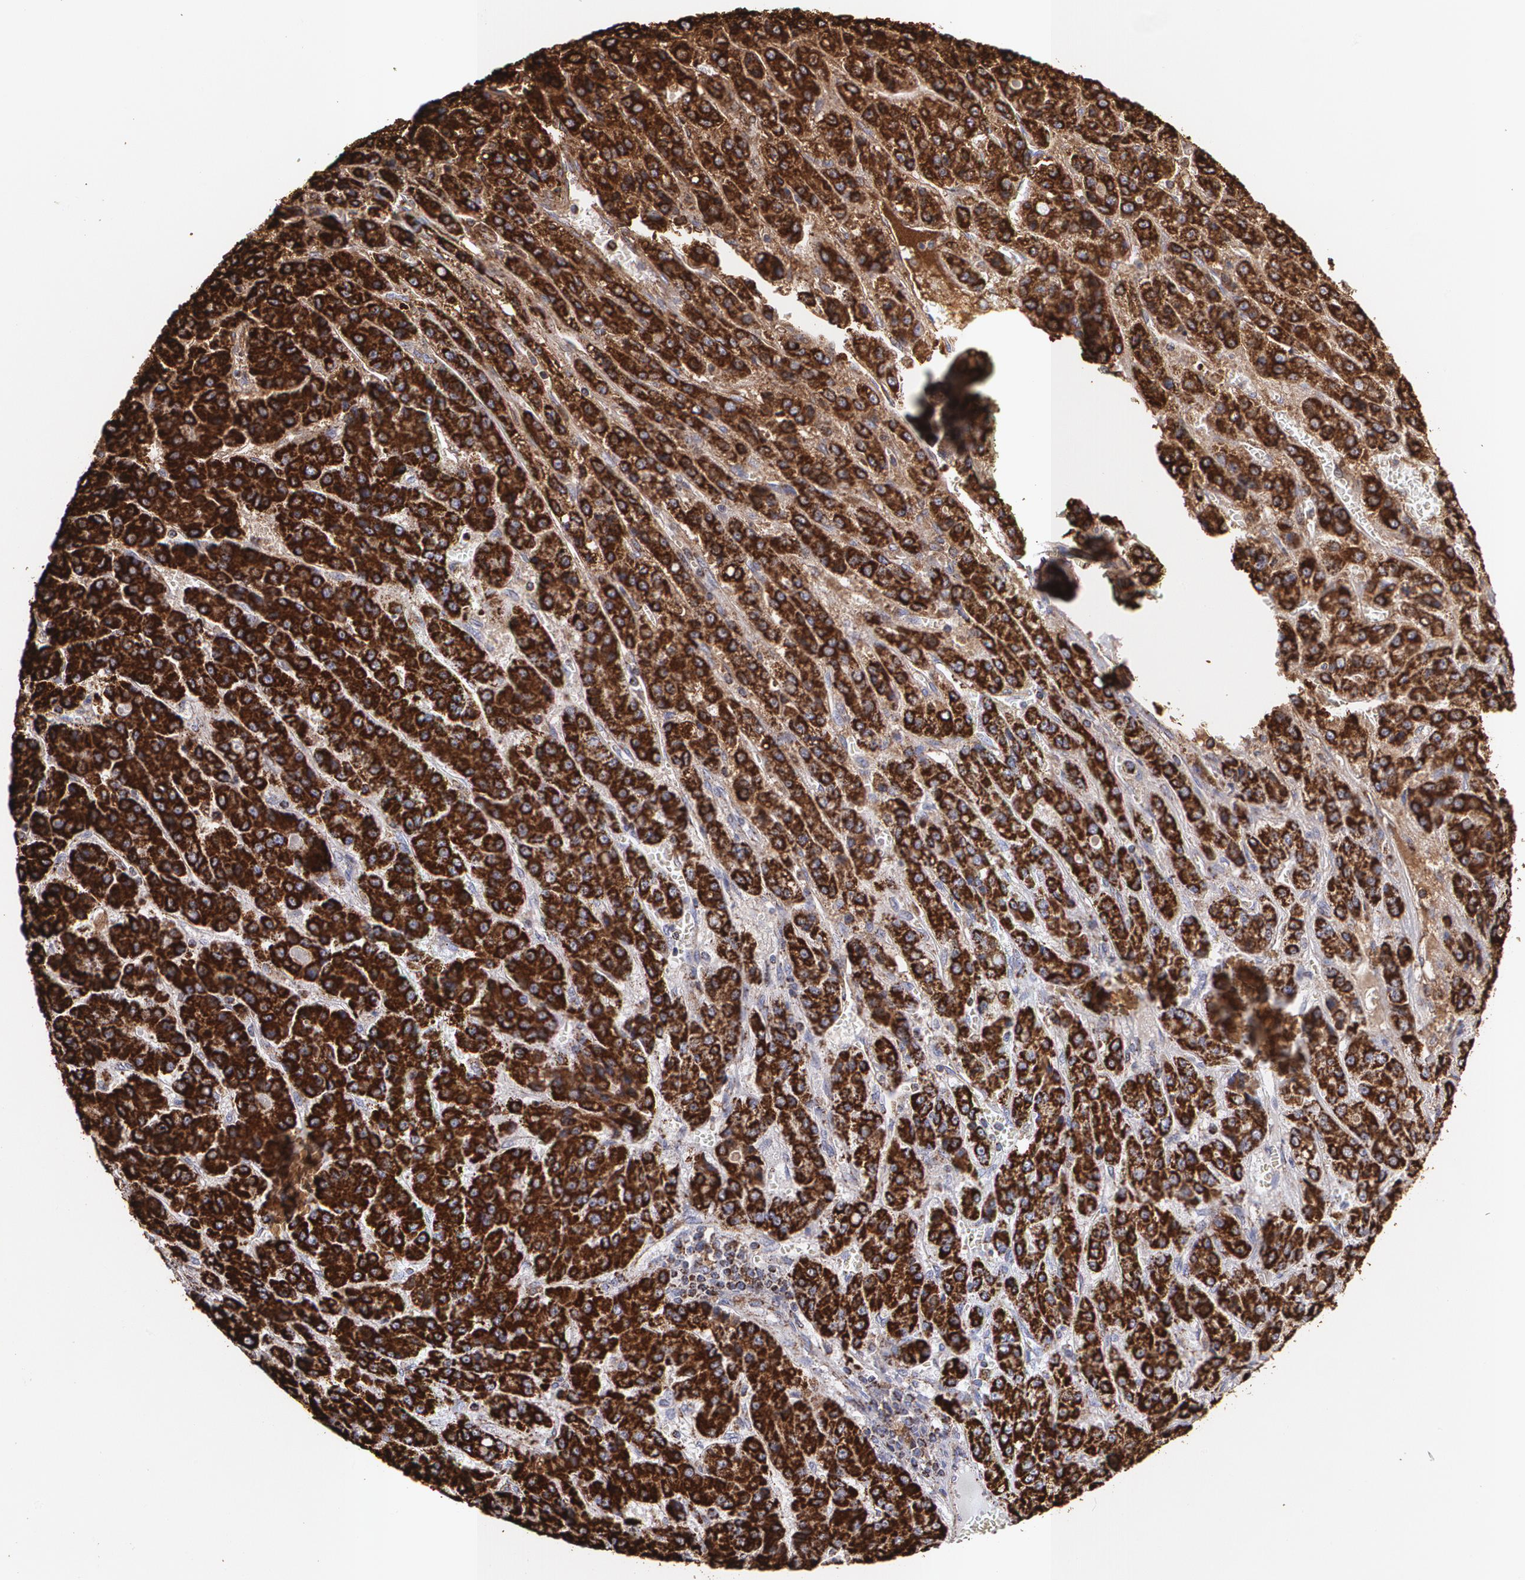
{"staining": {"intensity": "strong", "quantity": ">75%", "location": "cytoplasmic/membranous"}, "tissue": "liver cancer", "cell_type": "Tumor cells", "image_type": "cancer", "snomed": [{"axis": "morphology", "description": "Carcinoma, Hepatocellular, NOS"}, {"axis": "topography", "description": "Liver"}], "caption": "A histopathology image of human liver cancer (hepatocellular carcinoma) stained for a protein shows strong cytoplasmic/membranous brown staining in tumor cells.", "gene": "HSPD1", "patient": {"sex": "male", "age": 70}}